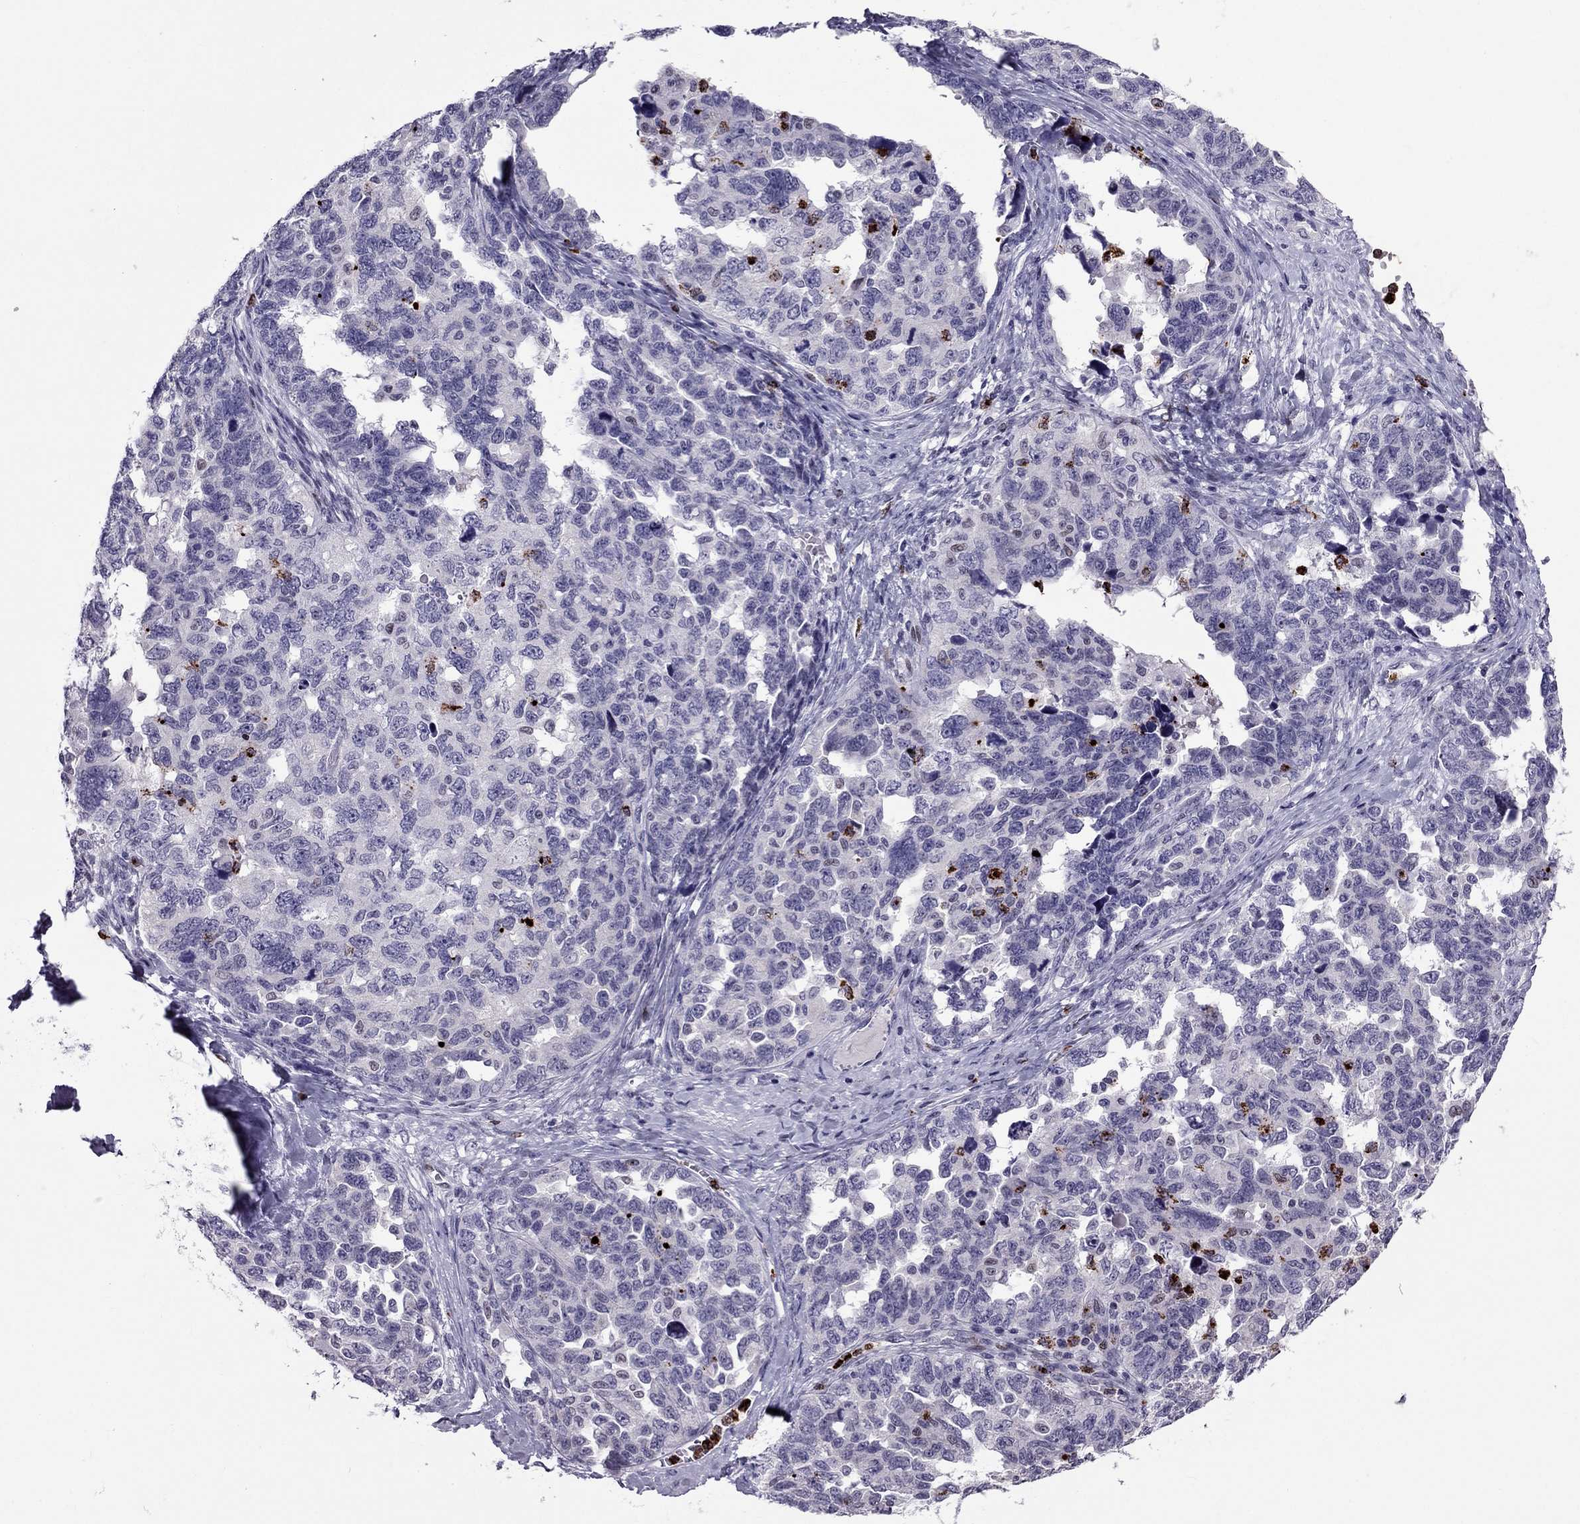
{"staining": {"intensity": "negative", "quantity": "none", "location": "none"}, "tissue": "ovarian cancer", "cell_type": "Tumor cells", "image_type": "cancer", "snomed": [{"axis": "morphology", "description": "Cystadenocarcinoma, serous, NOS"}, {"axis": "topography", "description": "Ovary"}], "caption": "Tumor cells show no significant expression in ovarian cancer.", "gene": "CCL27", "patient": {"sex": "female", "age": 69}}